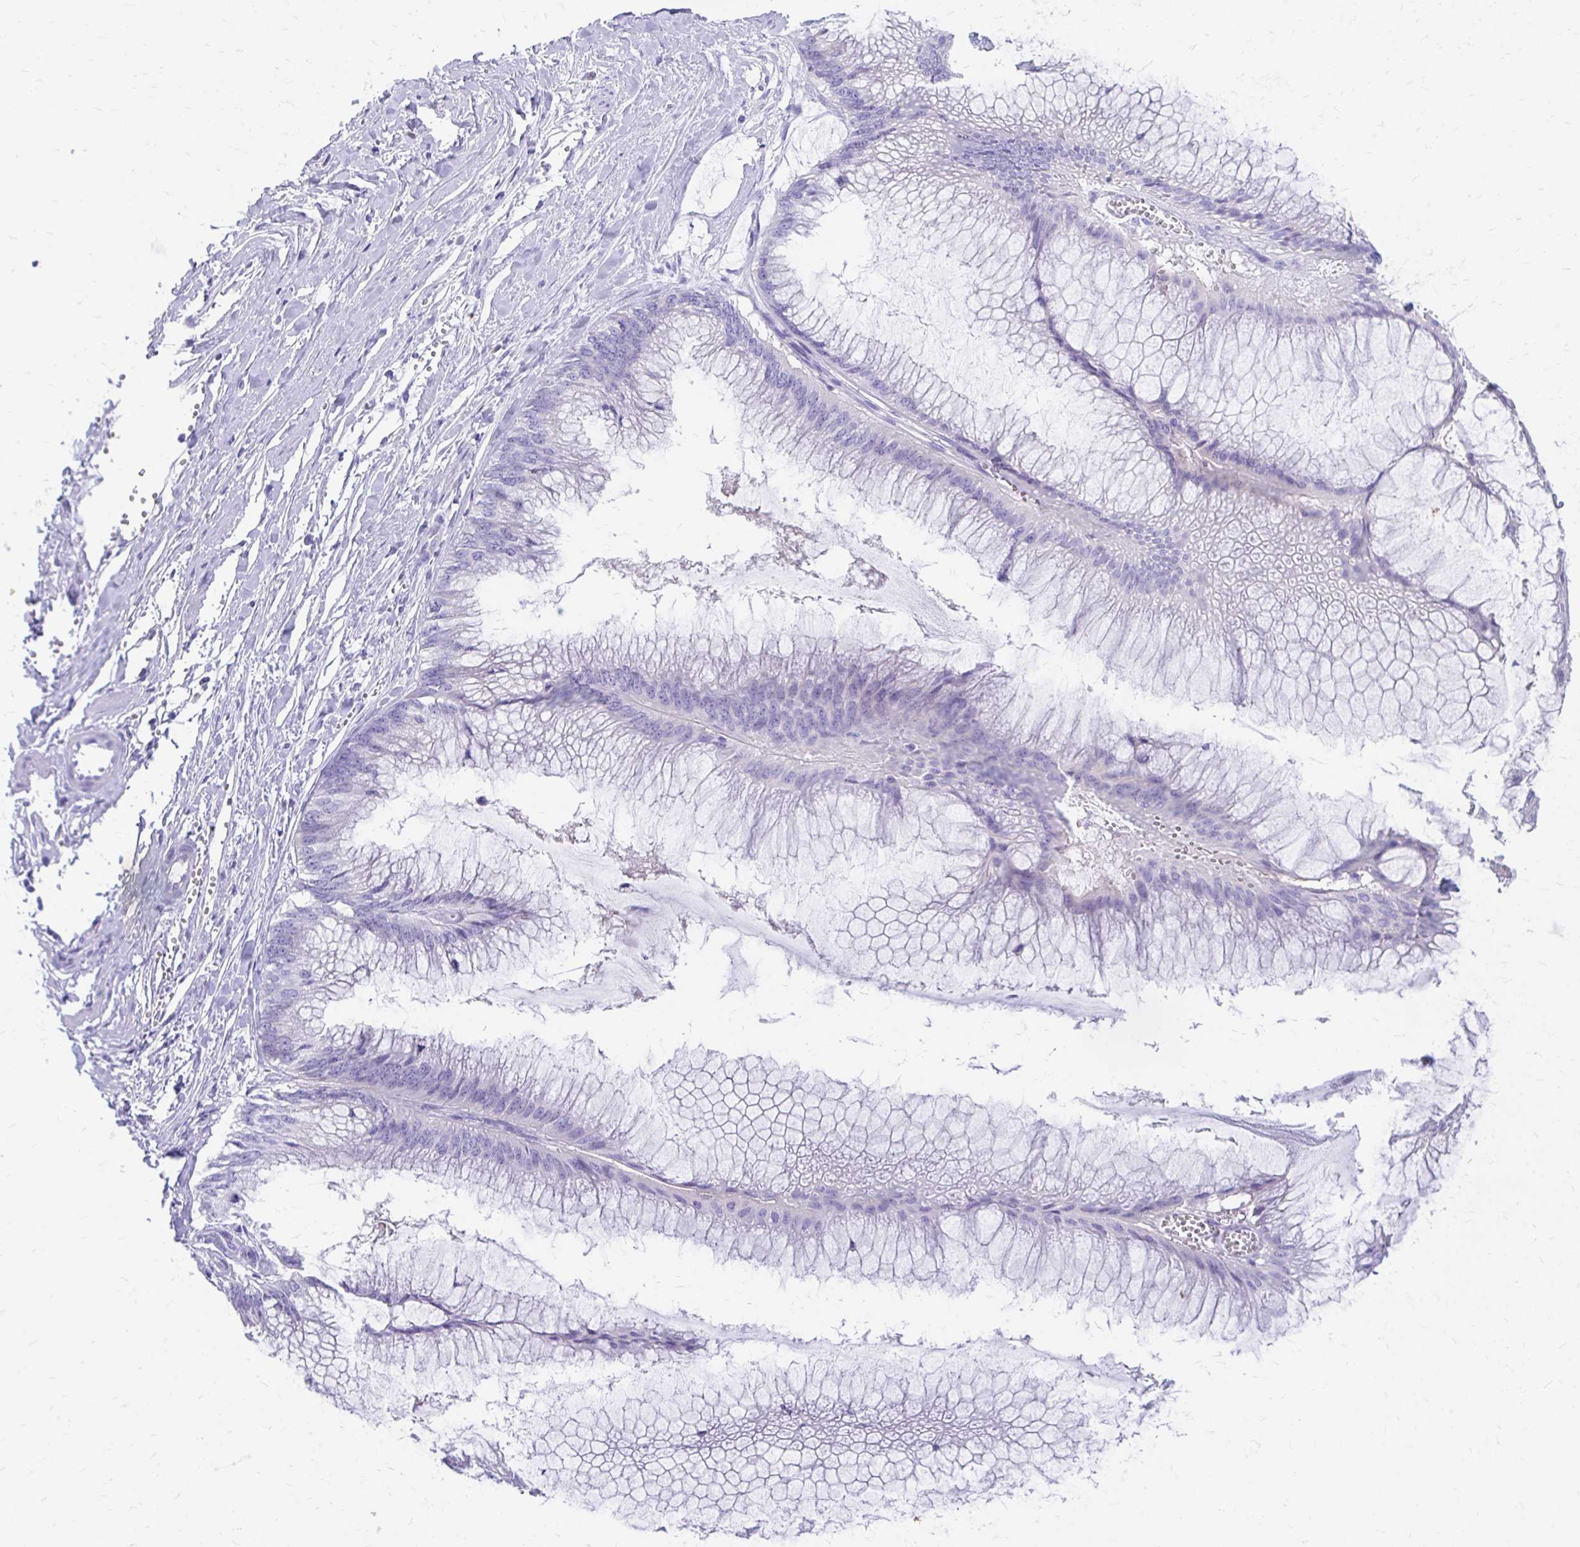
{"staining": {"intensity": "negative", "quantity": "none", "location": "none"}, "tissue": "ovarian cancer", "cell_type": "Tumor cells", "image_type": "cancer", "snomed": [{"axis": "morphology", "description": "Cystadenocarcinoma, mucinous, NOS"}, {"axis": "topography", "description": "Ovary"}], "caption": "The immunohistochemistry (IHC) histopathology image has no significant positivity in tumor cells of ovarian cancer tissue.", "gene": "ZNF699", "patient": {"sex": "female", "age": 44}}